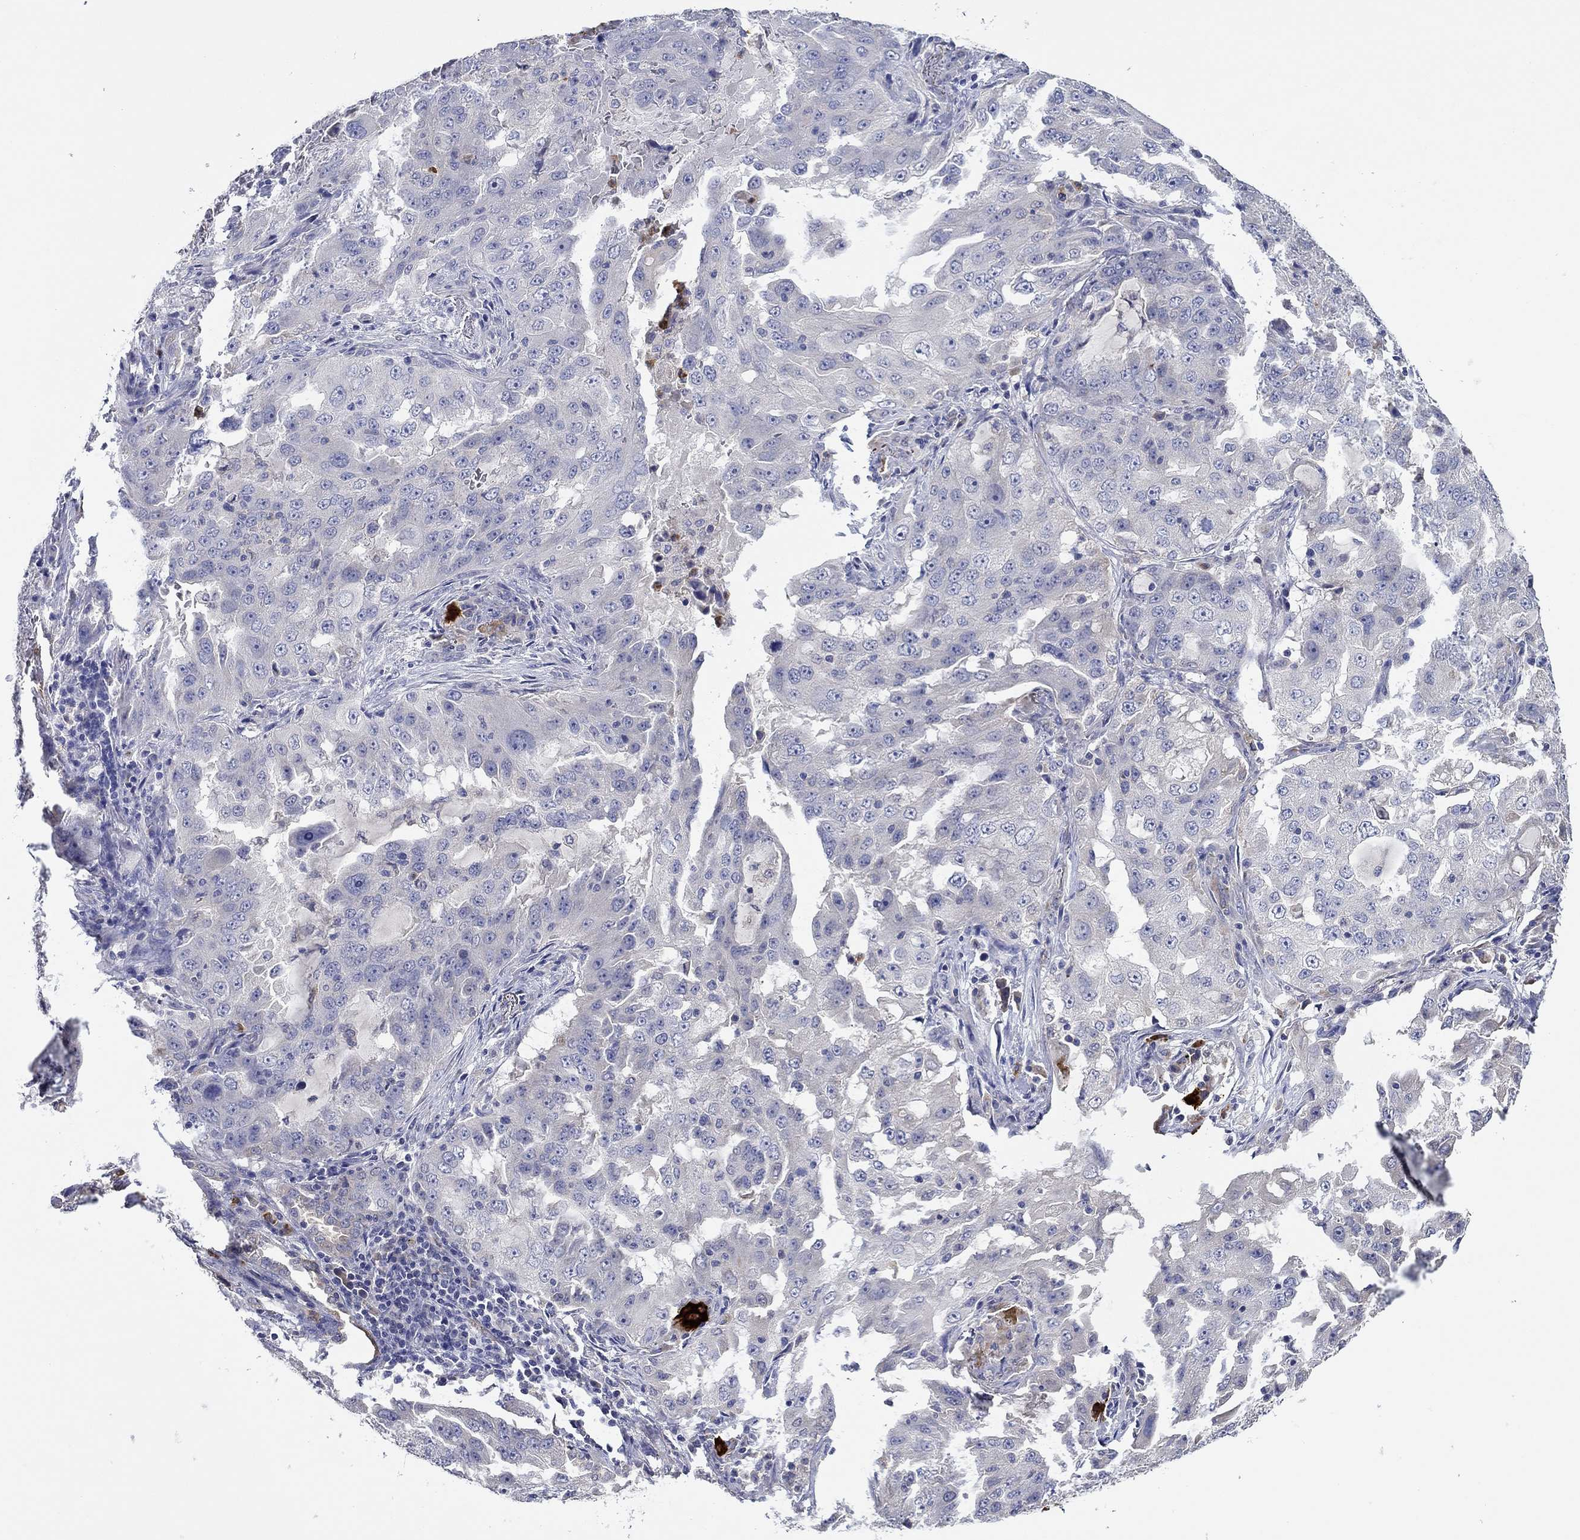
{"staining": {"intensity": "negative", "quantity": "none", "location": "none"}, "tissue": "lung cancer", "cell_type": "Tumor cells", "image_type": "cancer", "snomed": [{"axis": "morphology", "description": "Adenocarcinoma, NOS"}, {"axis": "topography", "description": "Lung"}], "caption": "Immunohistochemistry photomicrograph of neoplastic tissue: human lung cancer (adenocarcinoma) stained with DAB exhibits no significant protein positivity in tumor cells.", "gene": "CHIT1", "patient": {"sex": "female", "age": 61}}